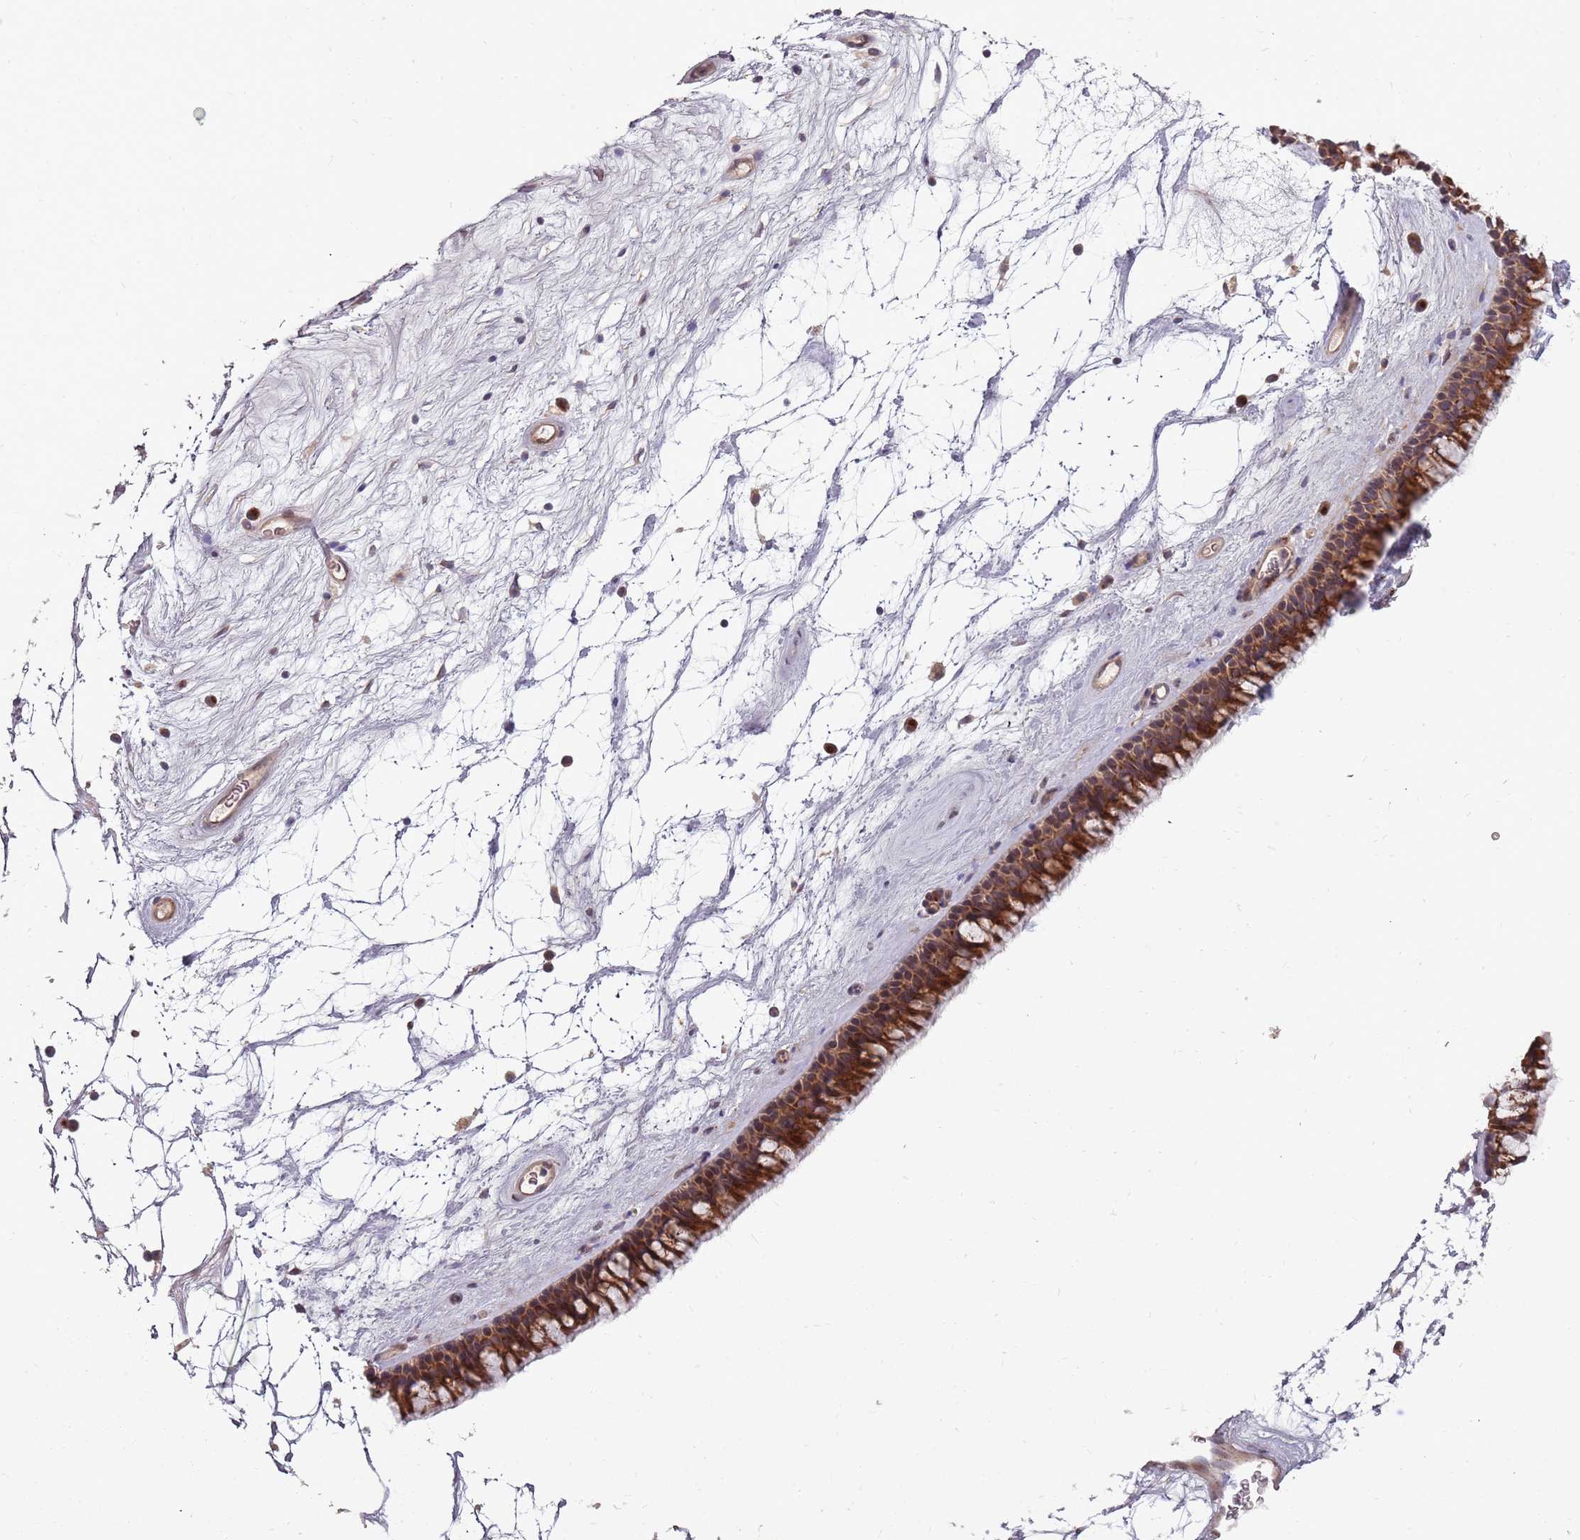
{"staining": {"intensity": "strong", "quantity": ">75%", "location": "cytoplasmic/membranous"}, "tissue": "nasopharynx", "cell_type": "Respiratory epithelial cells", "image_type": "normal", "snomed": [{"axis": "morphology", "description": "Normal tissue, NOS"}, {"axis": "topography", "description": "Nasopharynx"}], "caption": "The photomicrograph exhibits immunohistochemical staining of unremarkable nasopharynx. There is strong cytoplasmic/membranous expression is appreciated in approximately >75% of respiratory epithelial cells. (DAB (3,3'-diaminobenzidine) = brown stain, brightfield microscopy at high magnification).", "gene": "PLD6", "patient": {"sex": "male", "age": 64}}